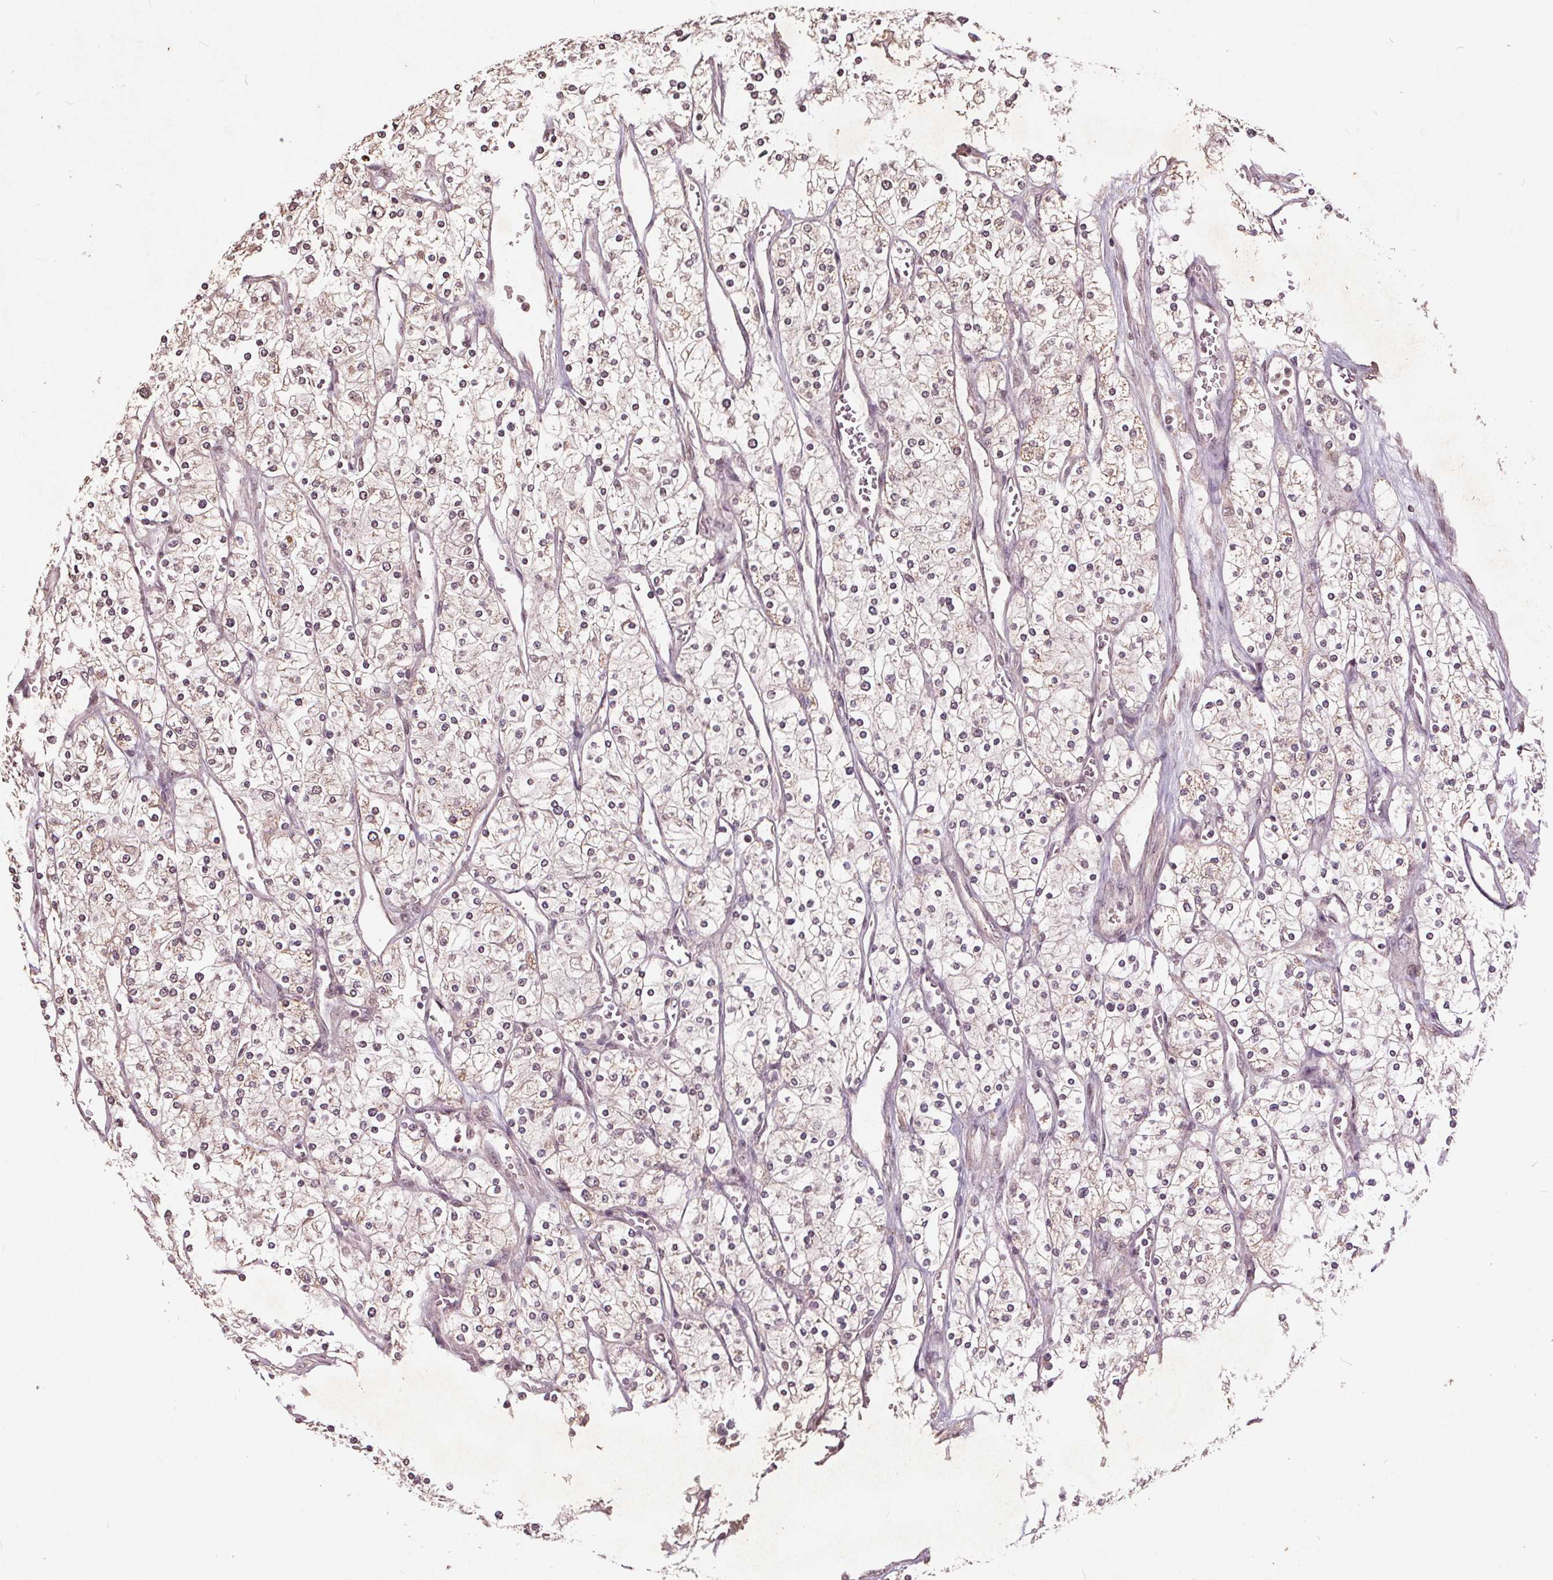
{"staining": {"intensity": "weak", "quantity": "<25%", "location": "cytoplasmic/membranous,nuclear"}, "tissue": "renal cancer", "cell_type": "Tumor cells", "image_type": "cancer", "snomed": [{"axis": "morphology", "description": "Adenocarcinoma, NOS"}, {"axis": "topography", "description": "Kidney"}], "caption": "An image of human renal adenocarcinoma is negative for staining in tumor cells. The staining was performed using DAB to visualize the protein expression in brown, while the nuclei were stained in blue with hematoxylin (Magnification: 20x).", "gene": "DNMT3B", "patient": {"sex": "male", "age": 80}}